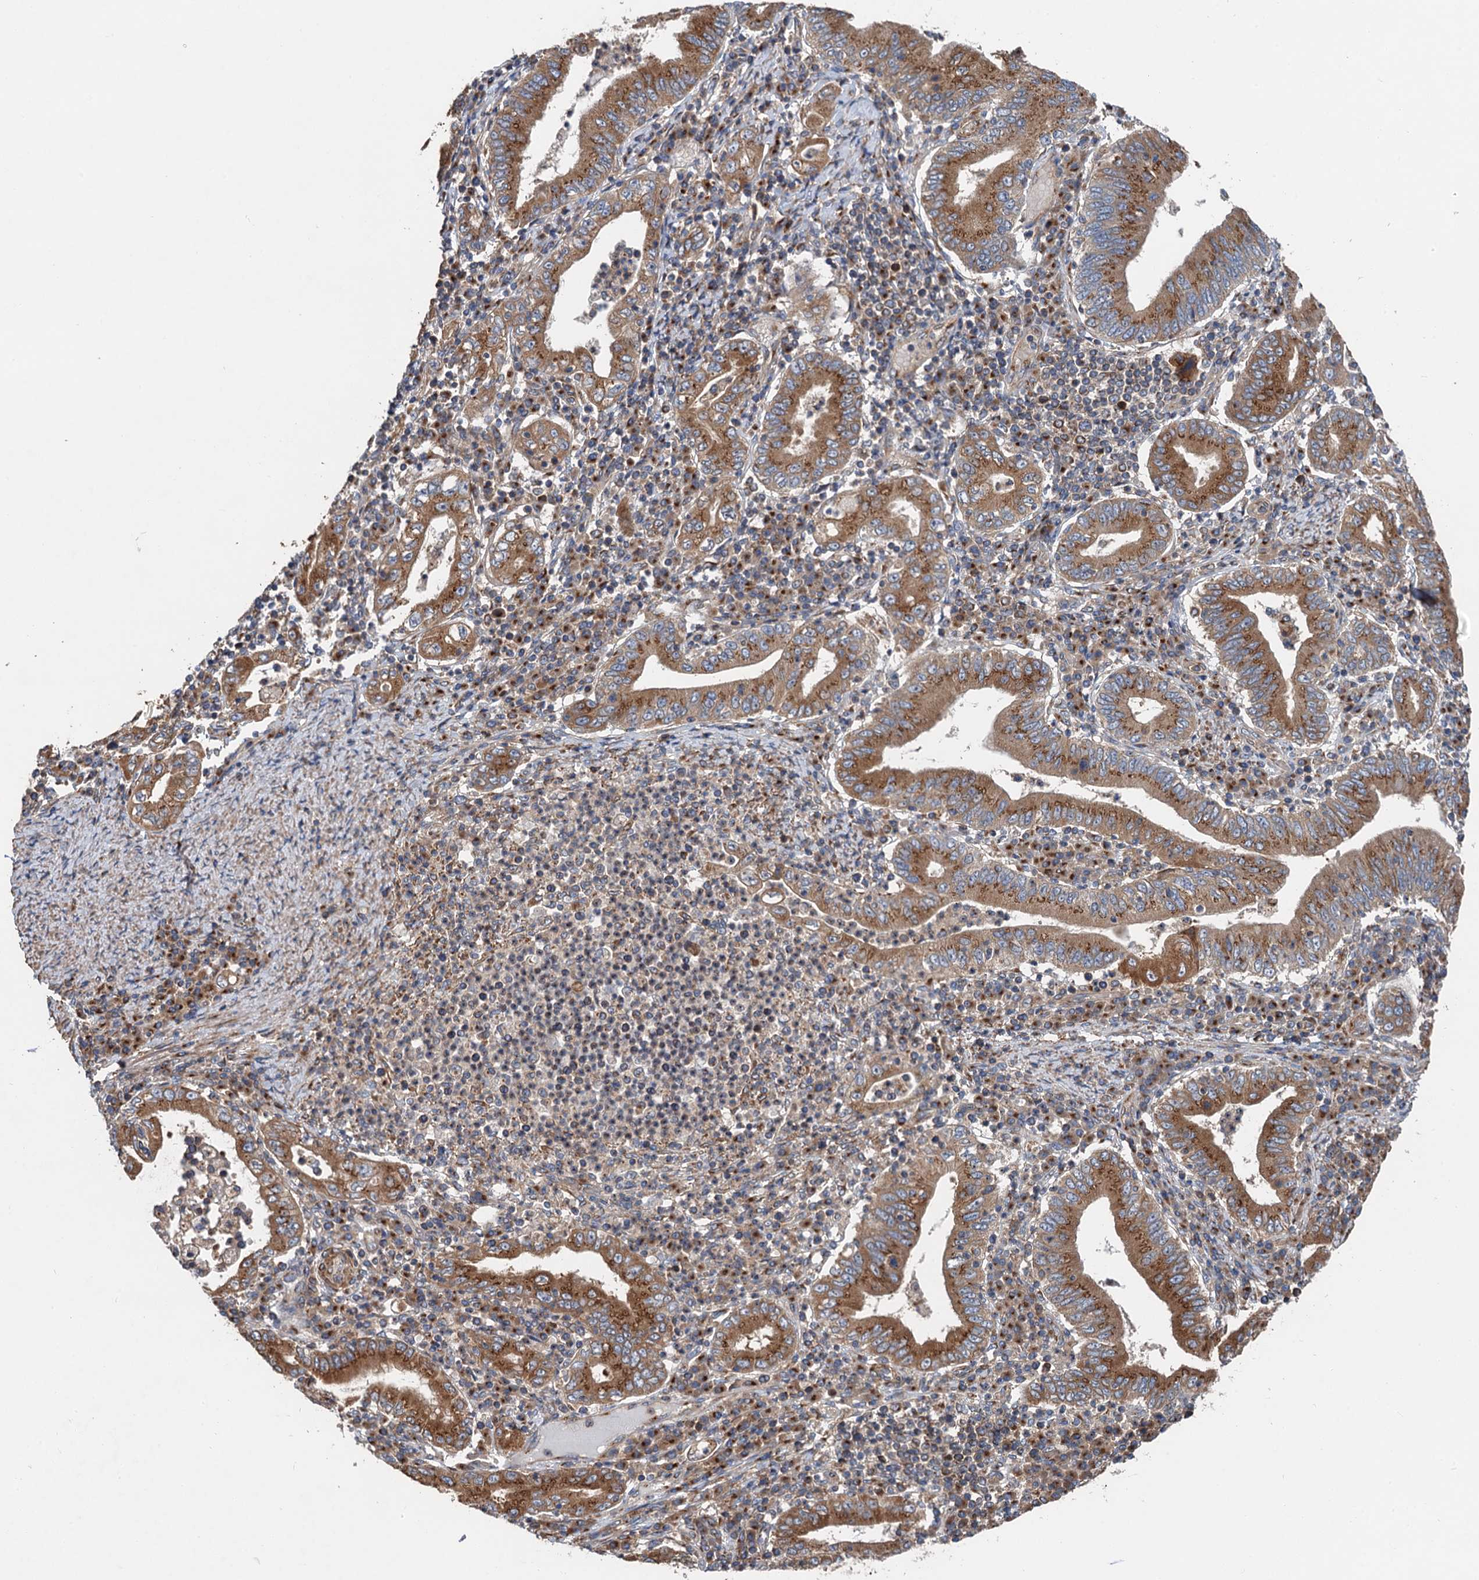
{"staining": {"intensity": "moderate", "quantity": ">75%", "location": "cytoplasmic/membranous"}, "tissue": "stomach cancer", "cell_type": "Tumor cells", "image_type": "cancer", "snomed": [{"axis": "morphology", "description": "Normal tissue, NOS"}, {"axis": "morphology", "description": "Adenocarcinoma, NOS"}, {"axis": "topography", "description": "Esophagus"}, {"axis": "topography", "description": "Stomach, upper"}, {"axis": "topography", "description": "Peripheral nerve tissue"}], "caption": "Moderate cytoplasmic/membranous staining is appreciated in approximately >75% of tumor cells in stomach adenocarcinoma.", "gene": "ANKRD26", "patient": {"sex": "male", "age": 62}}